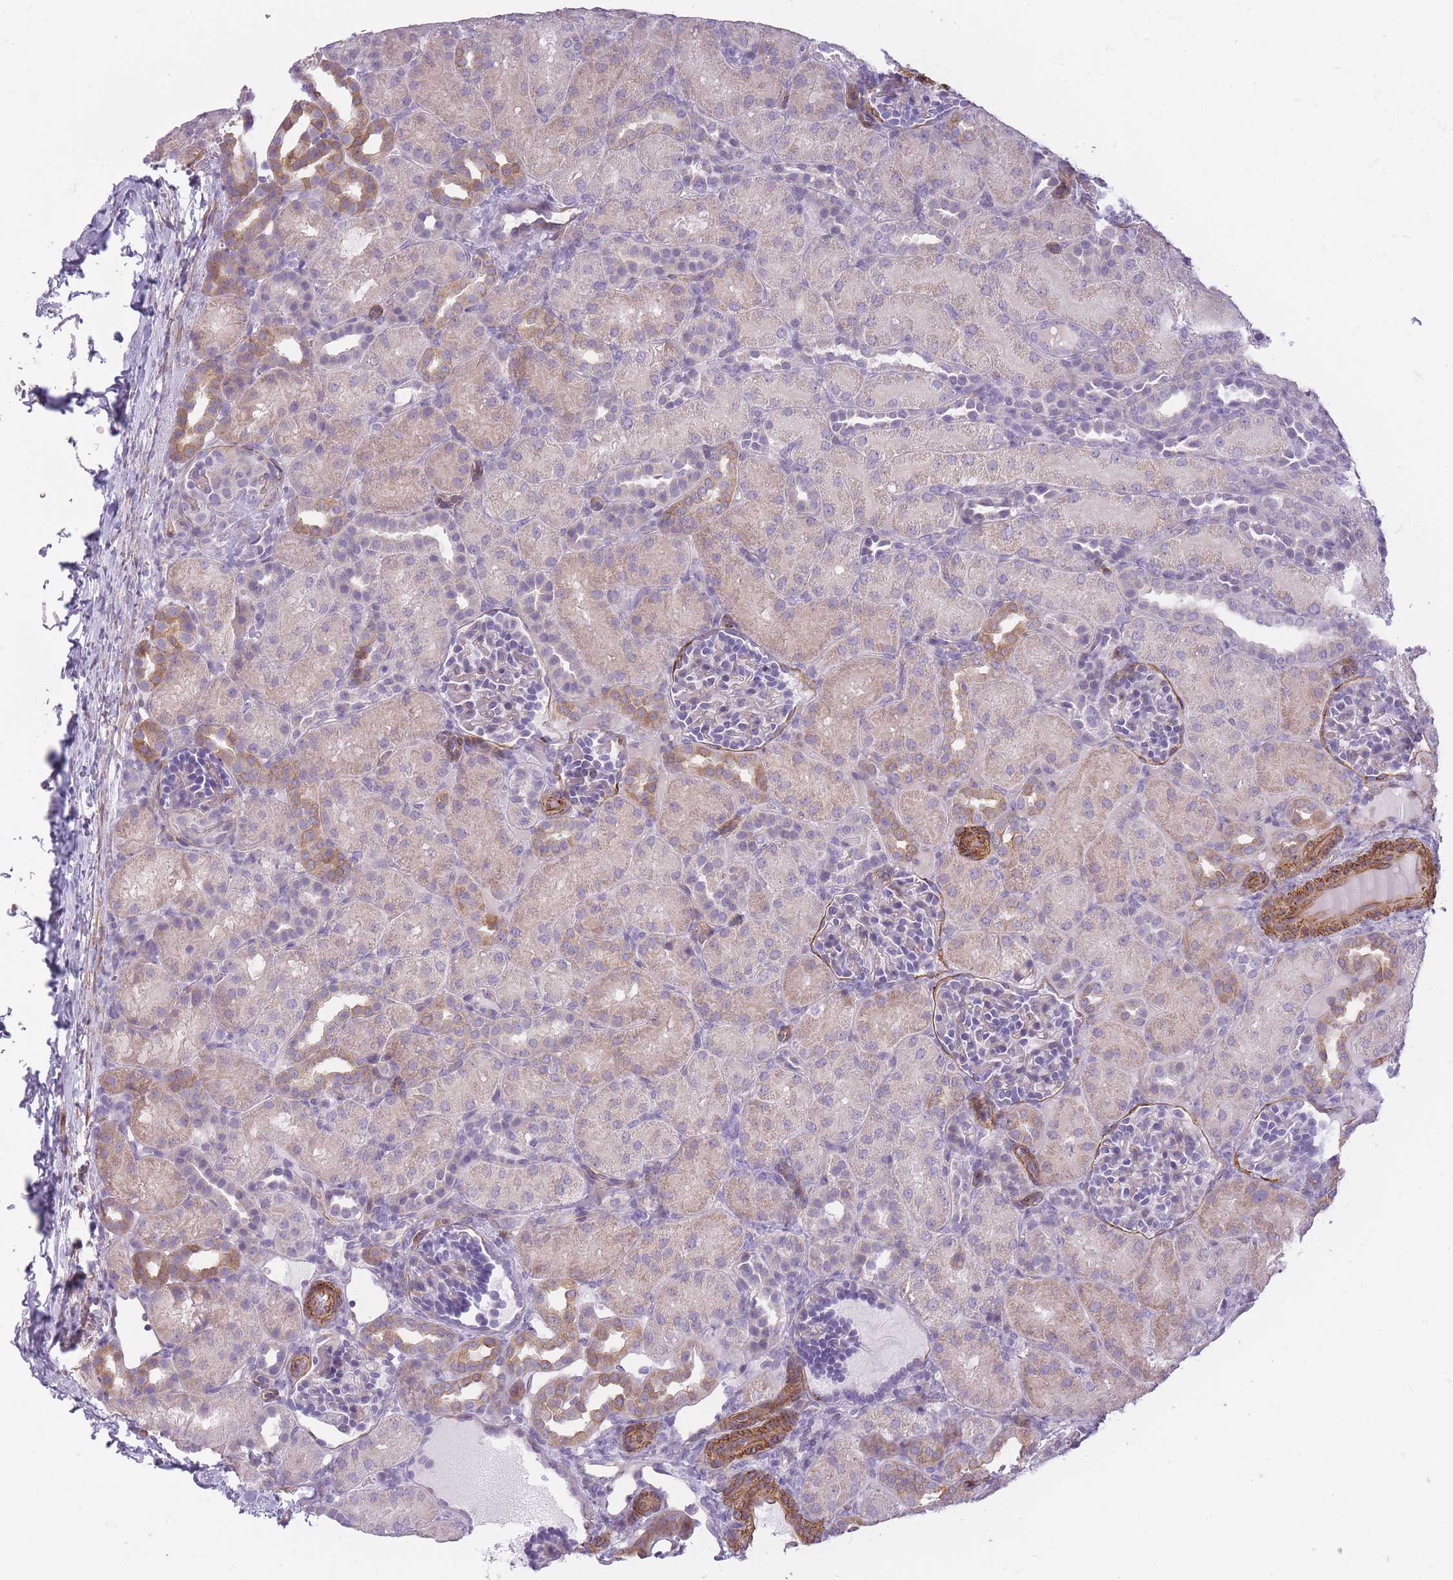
{"staining": {"intensity": "moderate", "quantity": "<25%", "location": "cytoplasmic/membranous"}, "tissue": "kidney", "cell_type": "Cells in glomeruli", "image_type": "normal", "snomed": [{"axis": "morphology", "description": "Normal tissue, NOS"}, {"axis": "topography", "description": "Kidney"}], "caption": "Protein expression analysis of unremarkable human kidney reveals moderate cytoplasmic/membranous positivity in approximately <25% of cells in glomeruli. The protein is stained brown, and the nuclei are stained in blue (DAB IHC with brightfield microscopy, high magnification).", "gene": "OR6B2", "patient": {"sex": "male", "age": 1}}